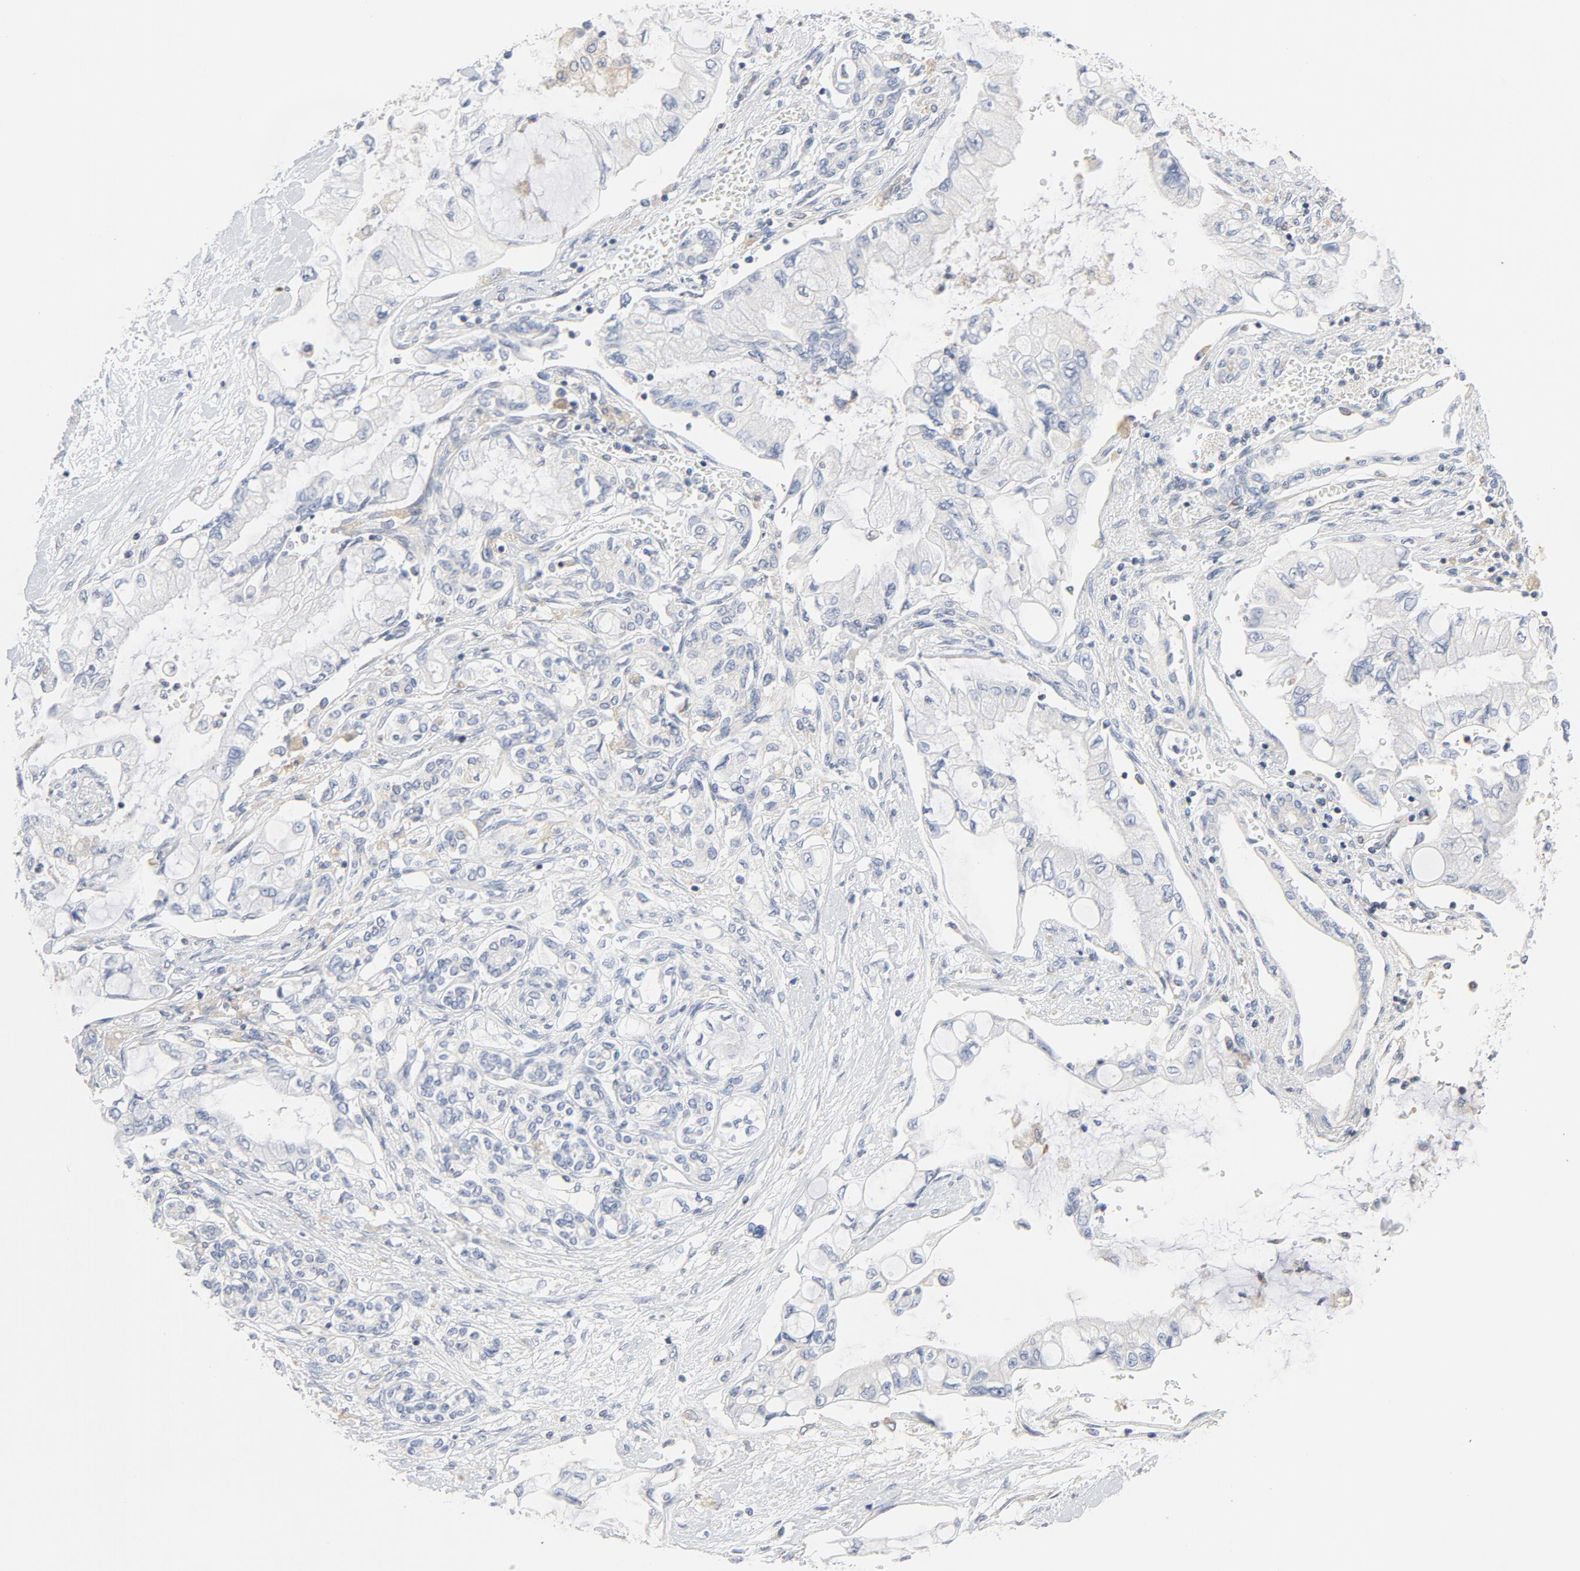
{"staining": {"intensity": "negative", "quantity": "none", "location": "none"}, "tissue": "pancreatic cancer", "cell_type": "Tumor cells", "image_type": "cancer", "snomed": [{"axis": "morphology", "description": "Adenocarcinoma, NOS"}, {"axis": "topography", "description": "Pancreas"}], "caption": "Immunohistochemistry photomicrograph of human pancreatic cancer (adenocarcinoma) stained for a protein (brown), which shows no positivity in tumor cells.", "gene": "RABEP1", "patient": {"sex": "female", "age": 70}}